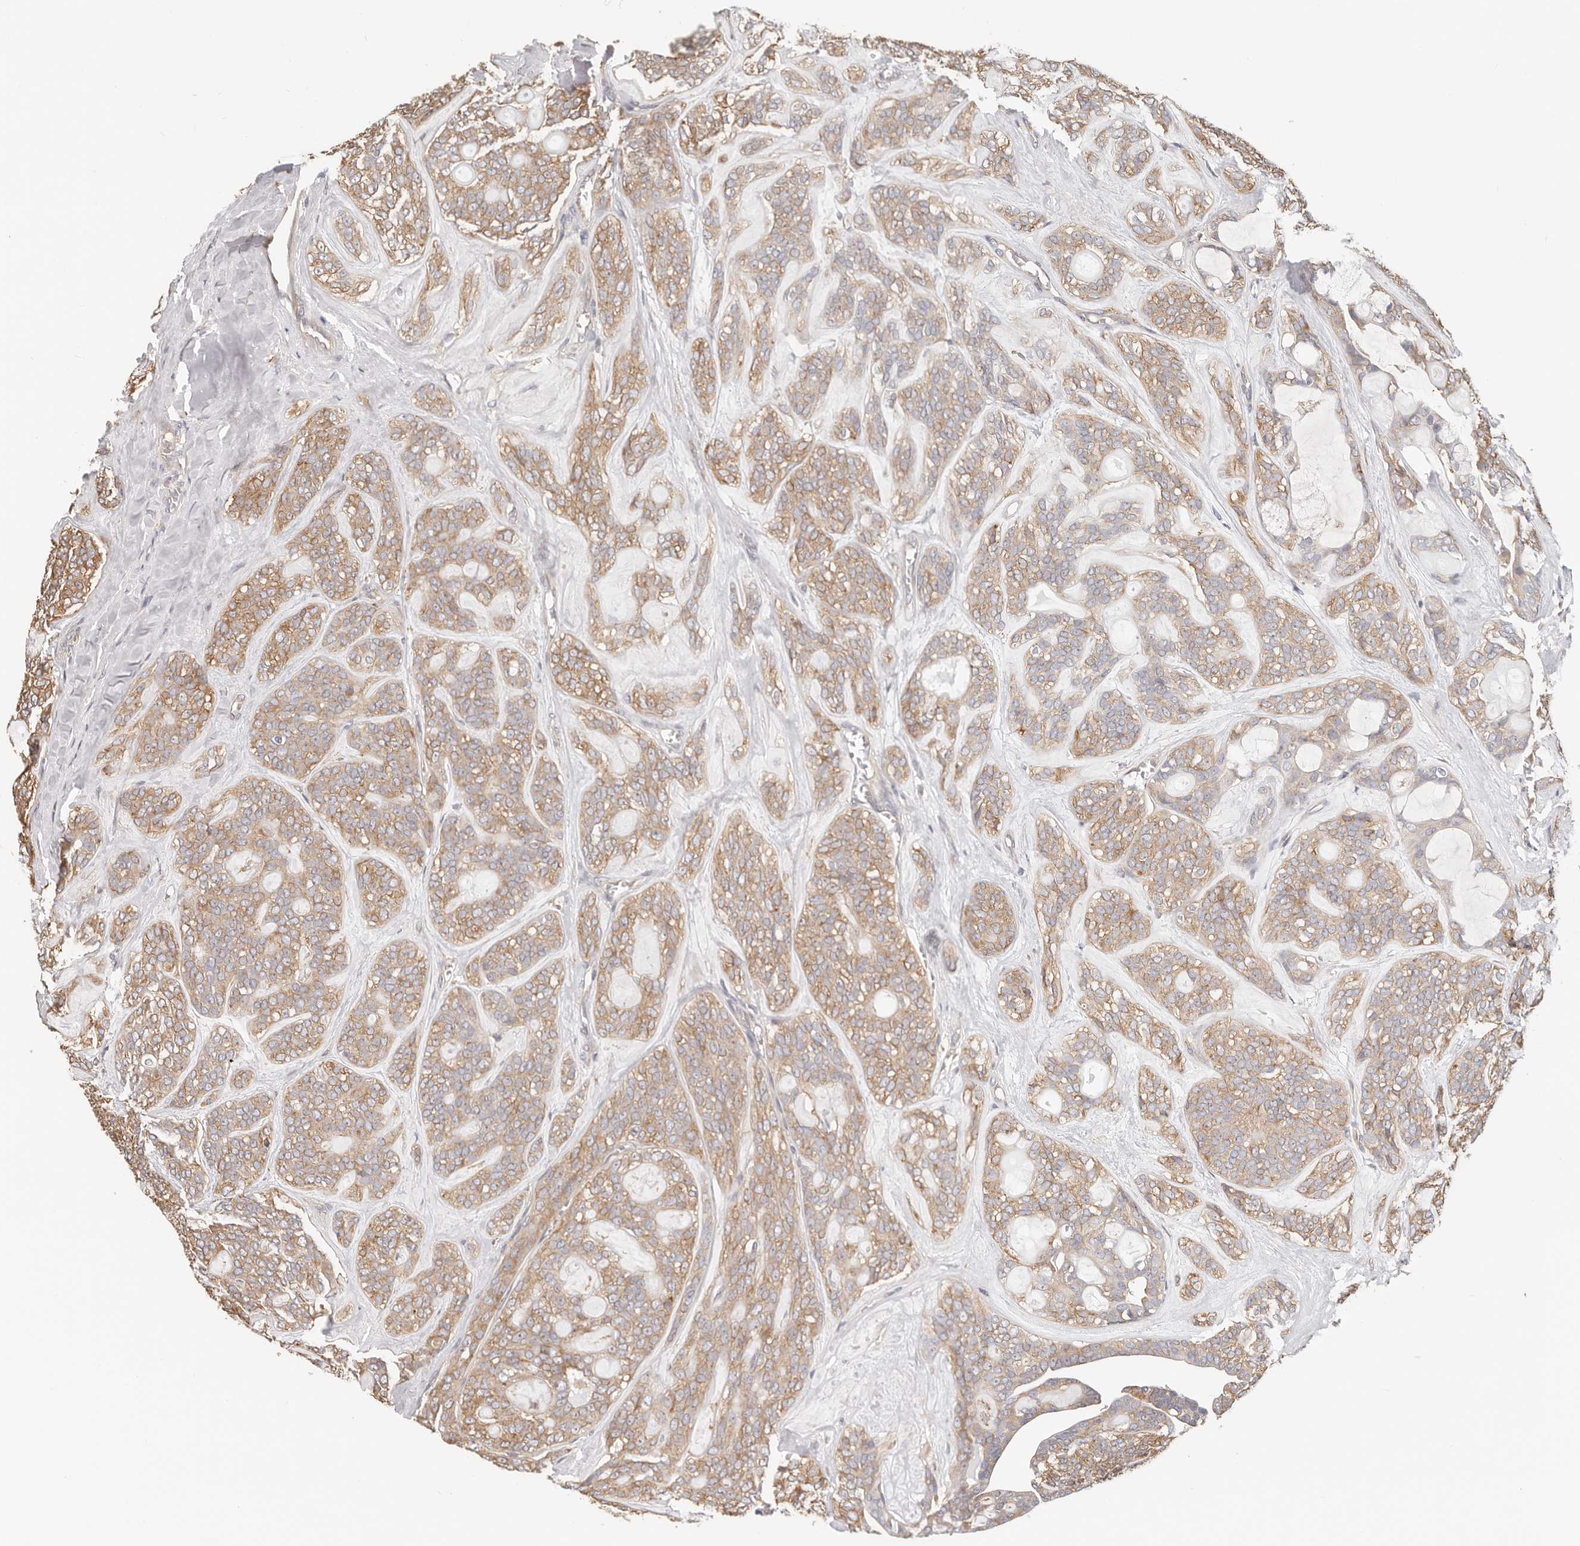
{"staining": {"intensity": "moderate", "quantity": ">75%", "location": "cytoplasmic/membranous"}, "tissue": "head and neck cancer", "cell_type": "Tumor cells", "image_type": "cancer", "snomed": [{"axis": "morphology", "description": "Adenocarcinoma, NOS"}, {"axis": "topography", "description": "Head-Neck"}], "caption": "IHC of human head and neck cancer reveals medium levels of moderate cytoplasmic/membranous positivity in about >75% of tumor cells.", "gene": "AFDN", "patient": {"sex": "male", "age": 66}}